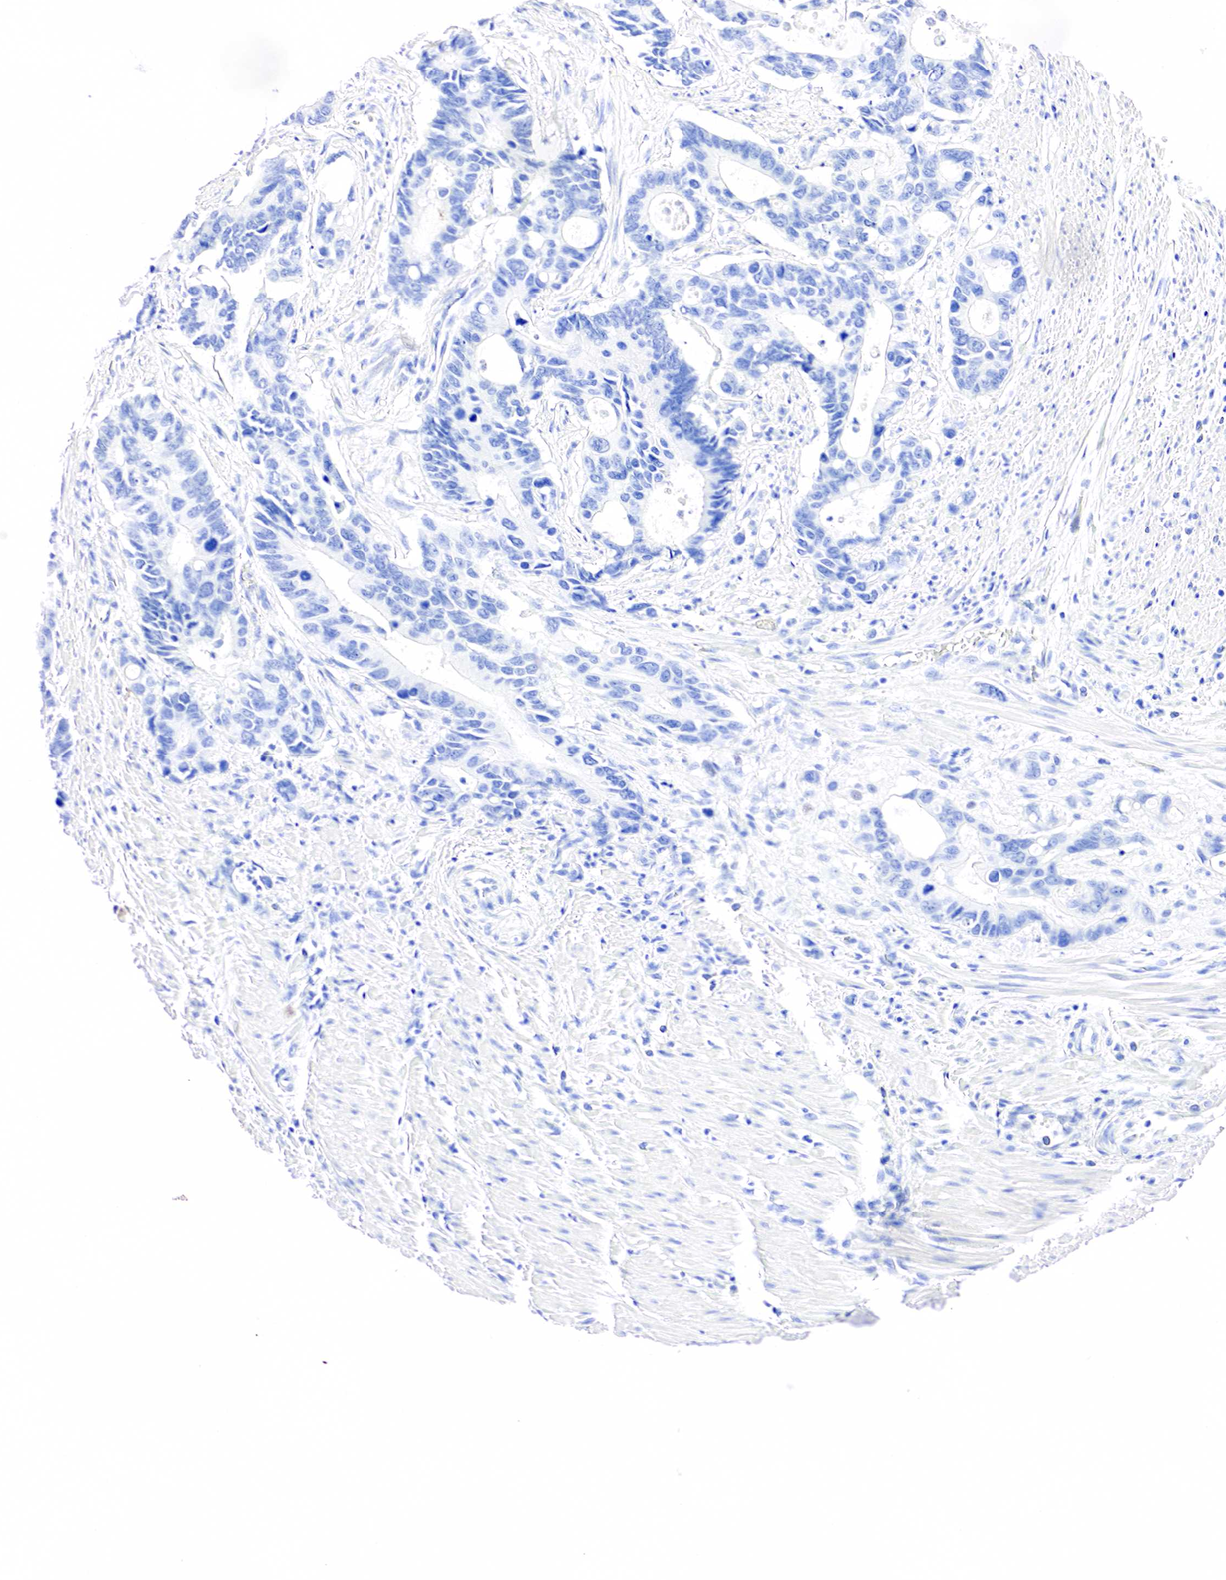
{"staining": {"intensity": "negative", "quantity": "none", "location": "none"}, "tissue": "colorectal cancer", "cell_type": "Tumor cells", "image_type": "cancer", "snomed": [{"axis": "morphology", "description": "Adenocarcinoma, NOS"}, {"axis": "topography", "description": "Colon"}], "caption": "Immunohistochemistry (IHC) histopathology image of neoplastic tissue: colorectal cancer (adenocarcinoma) stained with DAB displays no significant protein expression in tumor cells.", "gene": "PTH", "patient": {"sex": "male", "age": 49}}